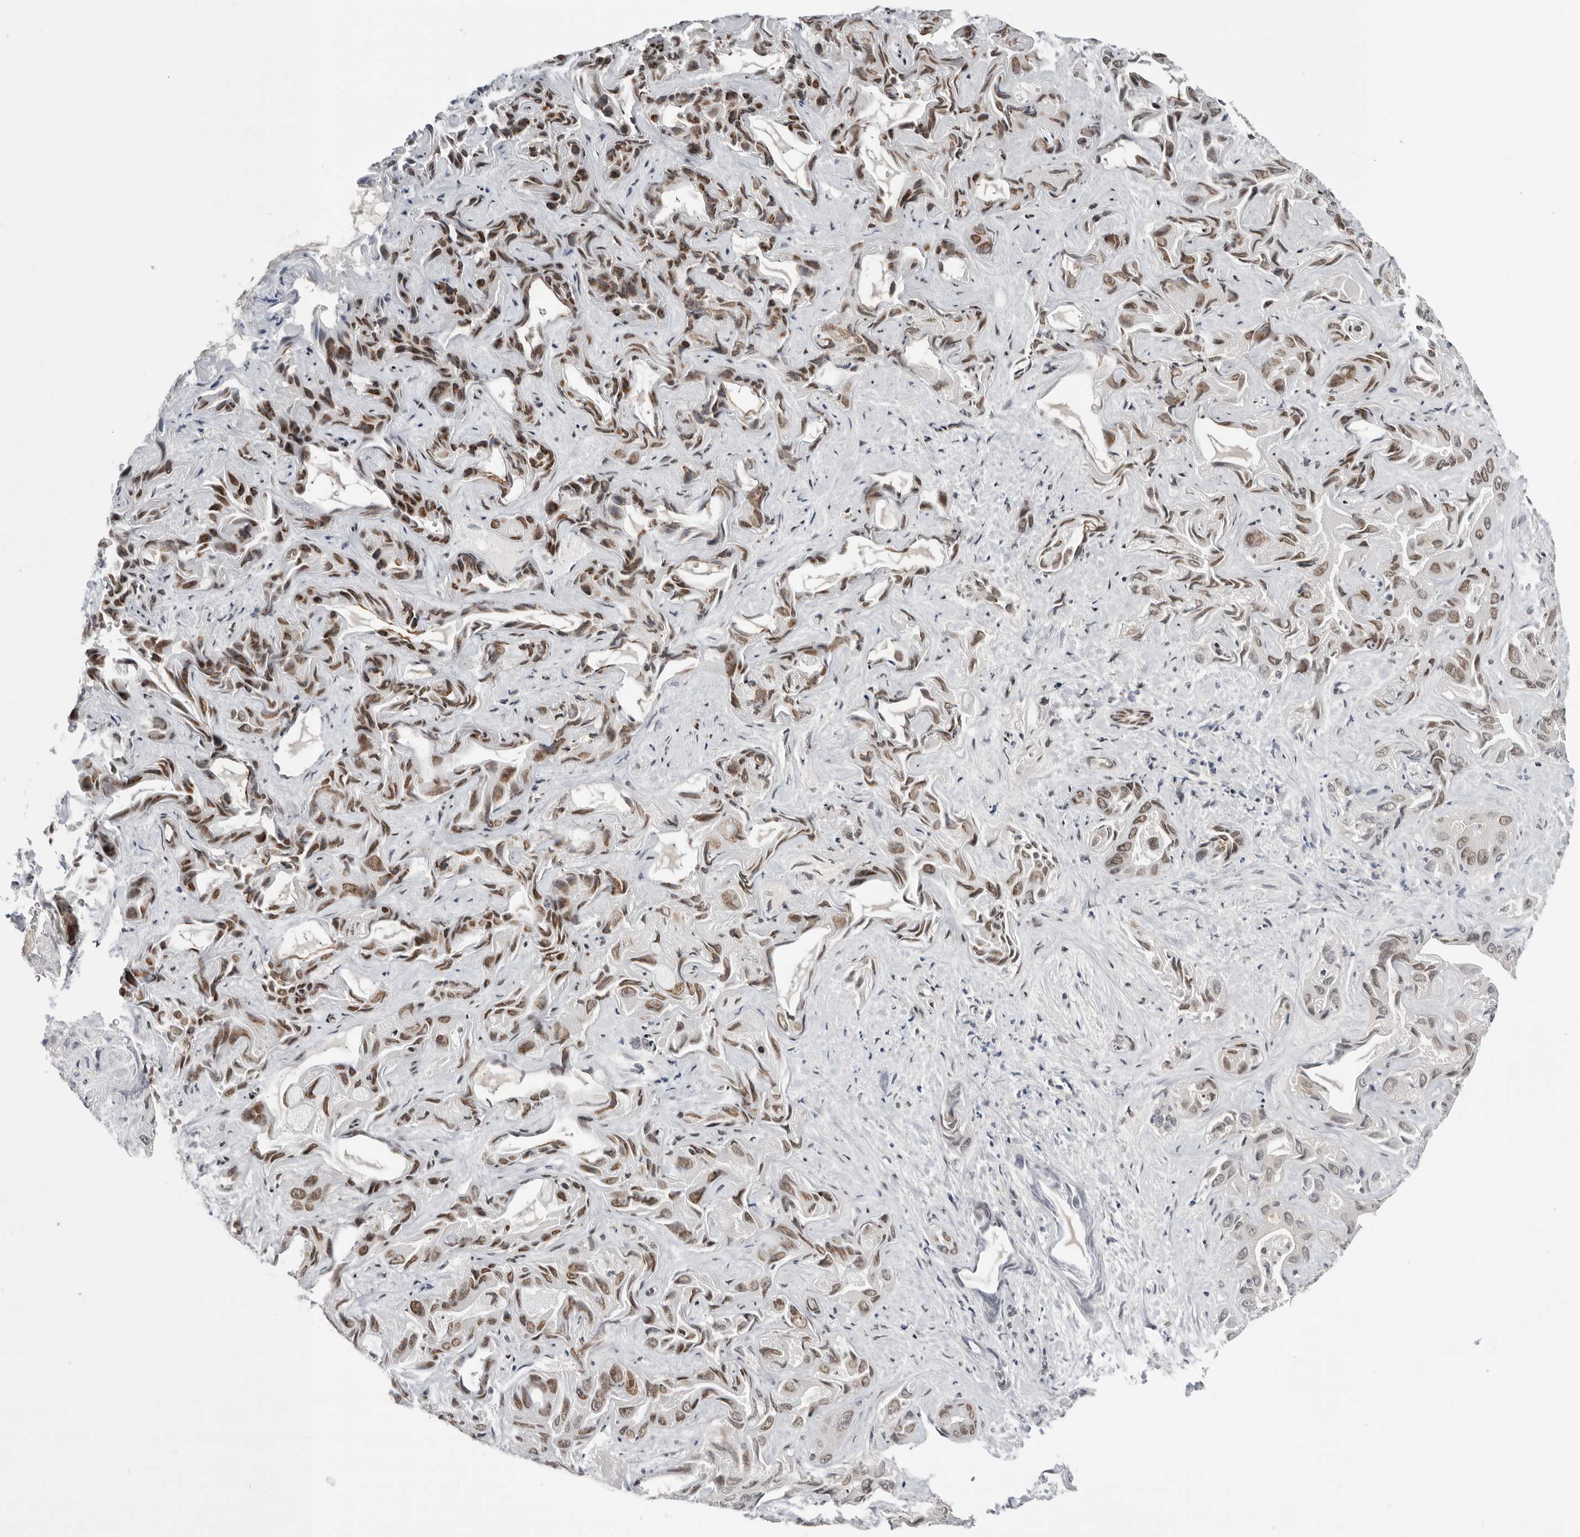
{"staining": {"intensity": "moderate", "quantity": "25%-75%", "location": "nuclear"}, "tissue": "liver cancer", "cell_type": "Tumor cells", "image_type": "cancer", "snomed": [{"axis": "morphology", "description": "Cholangiocarcinoma"}, {"axis": "topography", "description": "Liver"}], "caption": "Protein staining of liver cancer tissue demonstrates moderate nuclear positivity in about 25%-75% of tumor cells. (Brightfield microscopy of DAB IHC at high magnification).", "gene": "POU5F1", "patient": {"sex": "female", "age": 52}}